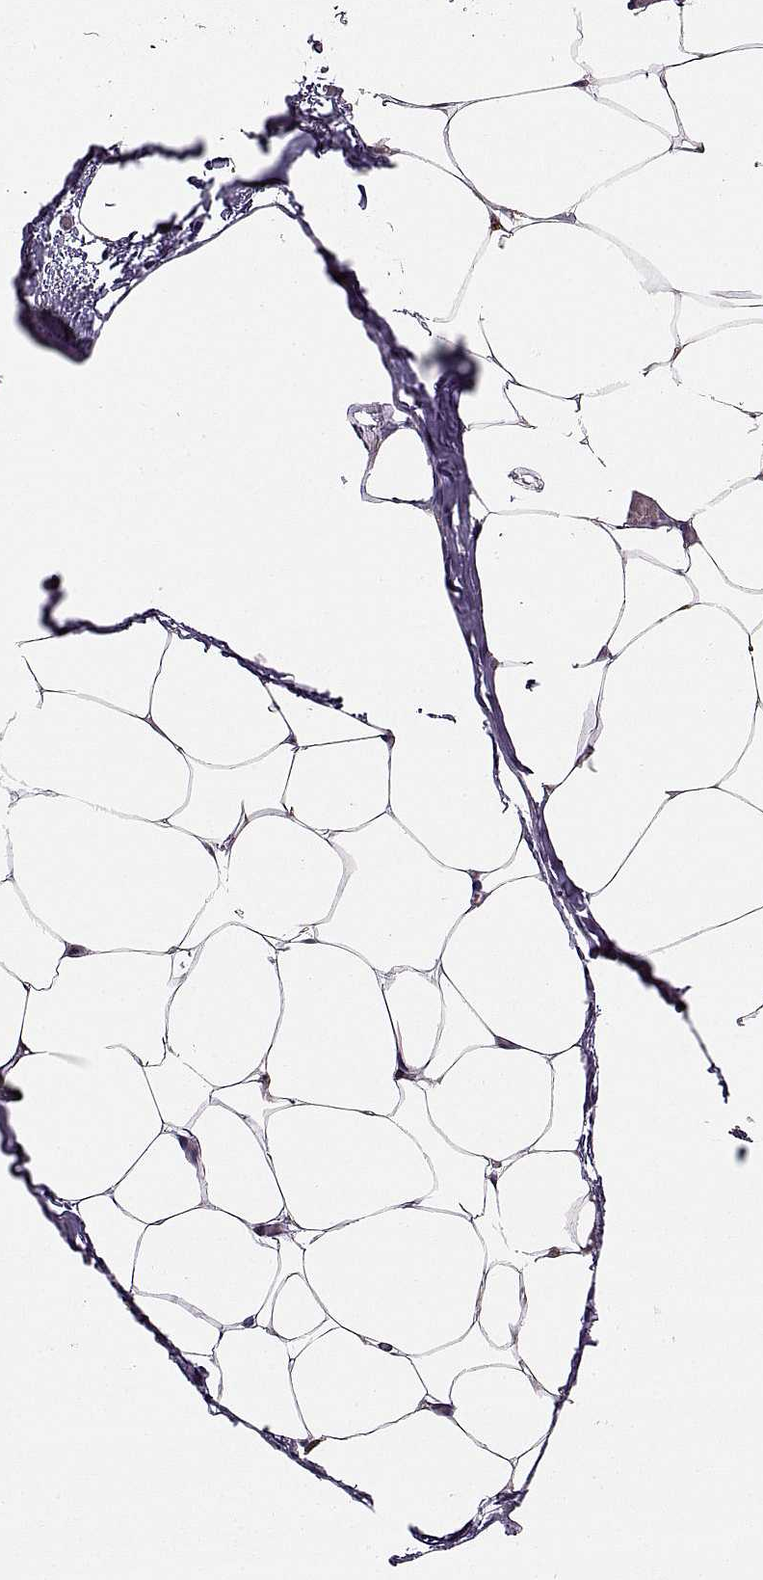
{"staining": {"intensity": "negative", "quantity": "none", "location": "none"}, "tissue": "adipose tissue", "cell_type": "Adipocytes", "image_type": "normal", "snomed": [{"axis": "morphology", "description": "Normal tissue, NOS"}, {"axis": "topography", "description": "Adipose tissue"}], "caption": "DAB immunohistochemical staining of normal human adipose tissue reveals no significant expression in adipocytes.", "gene": "ADH6", "patient": {"sex": "male", "age": 57}}